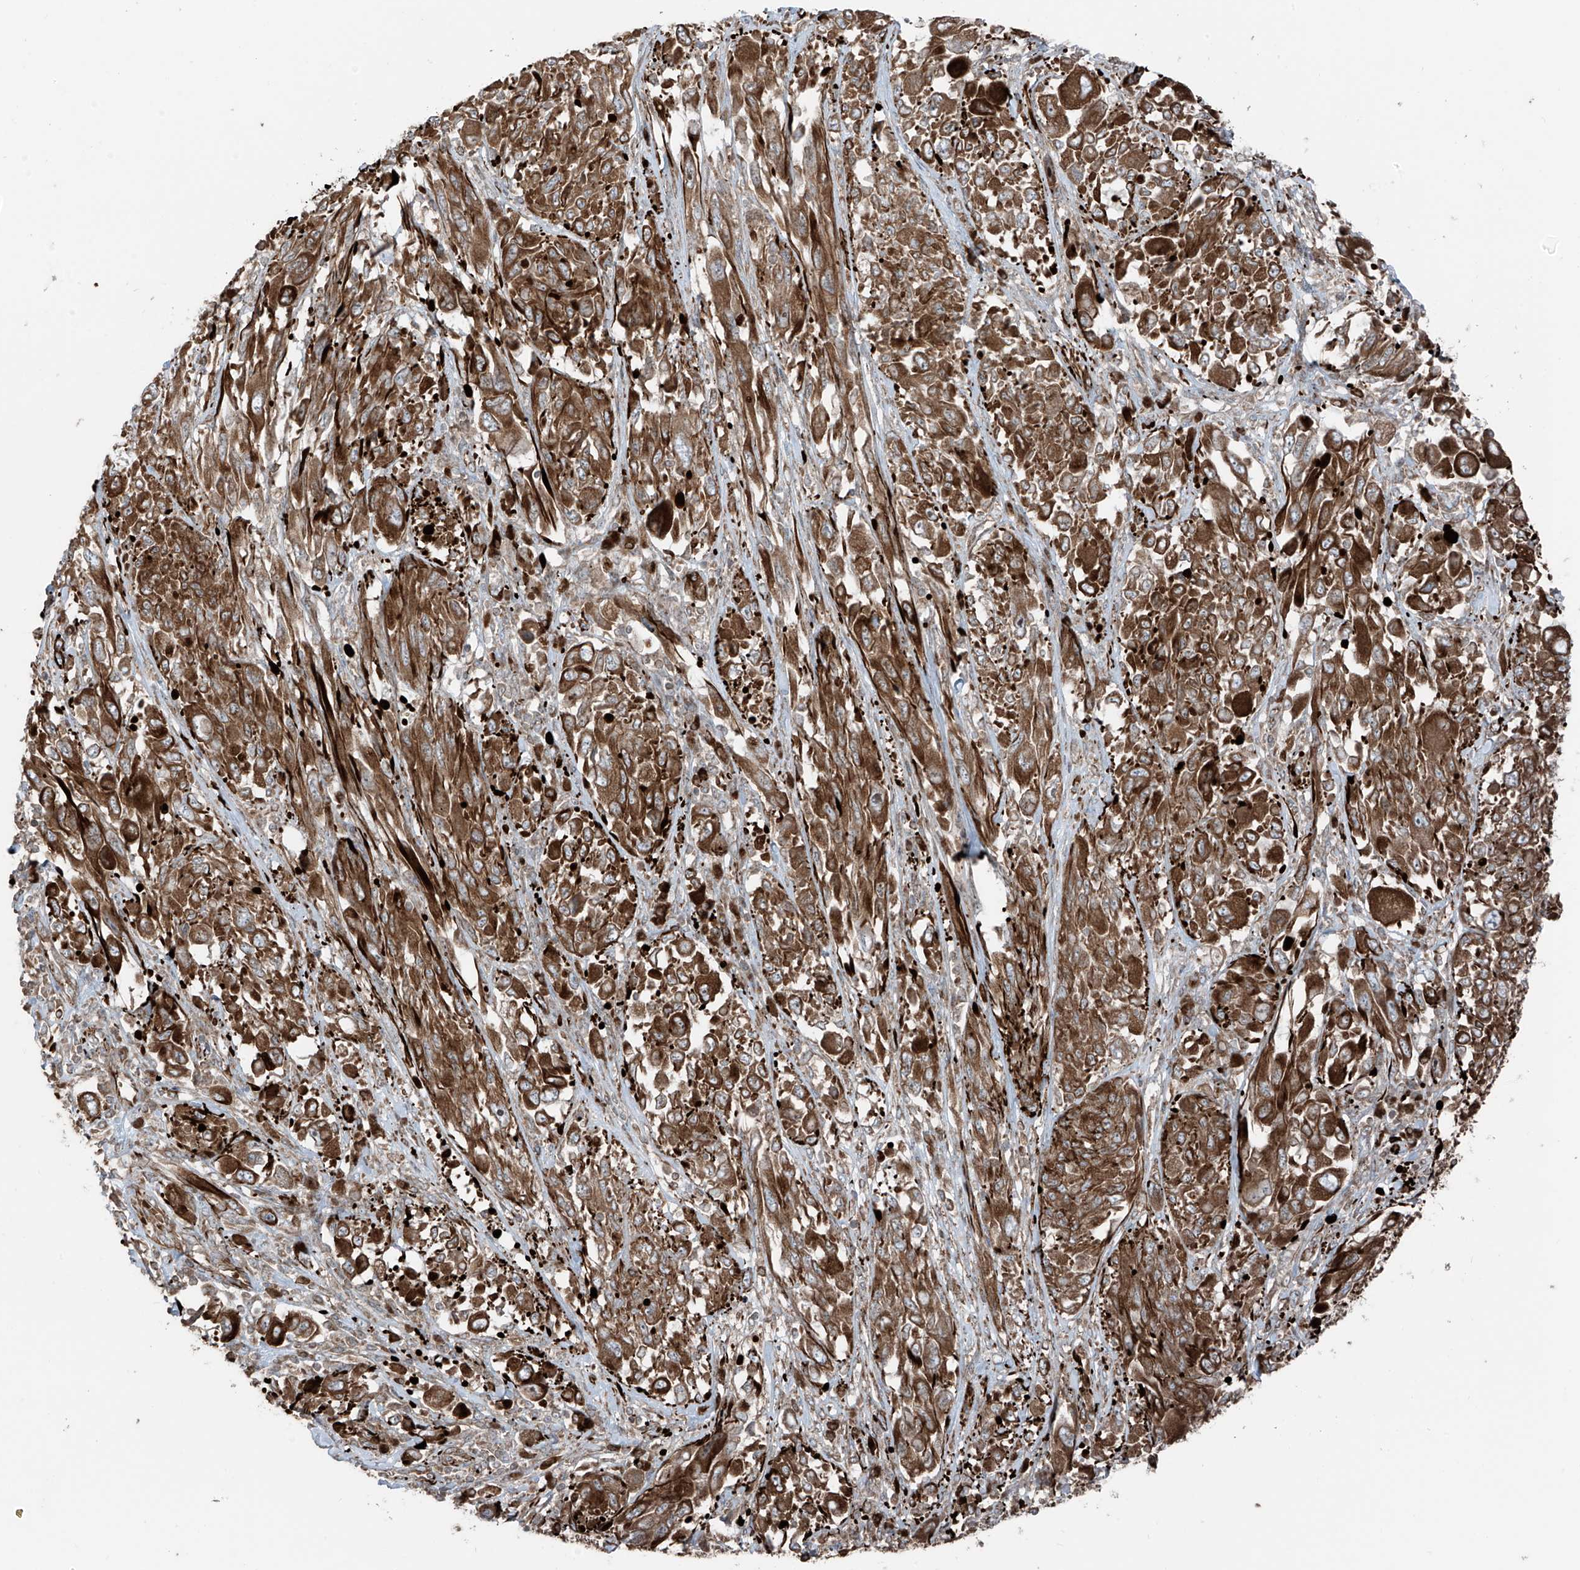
{"staining": {"intensity": "strong", "quantity": ">75%", "location": "cytoplasmic/membranous"}, "tissue": "melanoma", "cell_type": "Tumor cells", "image_type": "cancer", "snomed": [{"axis": "morphology", "description": "Malignant melanoma, NOS"}, {"axis": "topography", "description": "Skin"}], "caption": "Strong cytoplasmic/membranous staining is present in approximately >75% of tumor cells in melanoma.", "gene": "ERLEC1", "patient": {"sex": "female", "age": 91}}